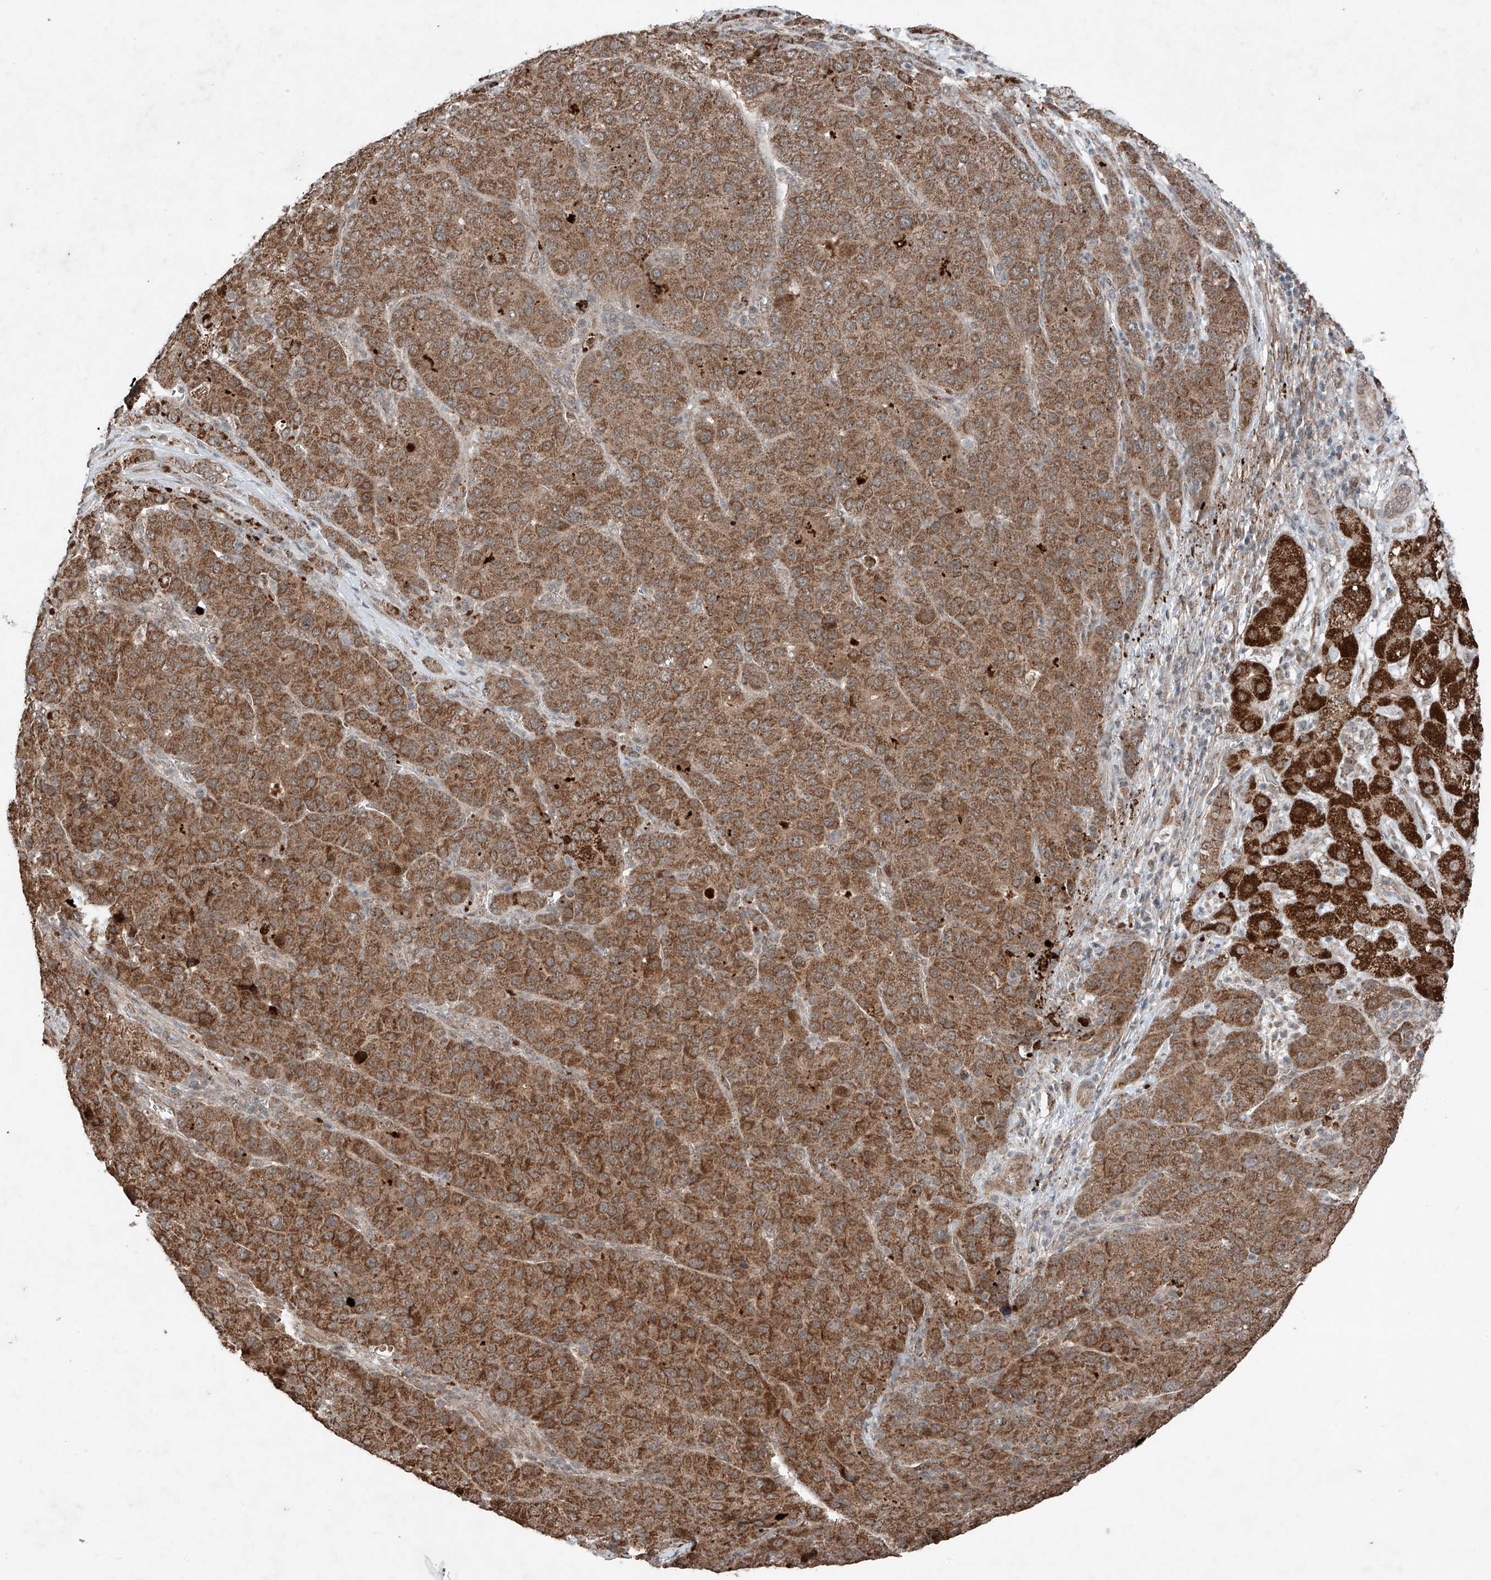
{"staining": {"intensity": "strong", "quantity": ">75%", "location": "cytoplasmic/membranous"}, "tissue": "liver cancer", "cell_type": "Tumor cells", "image_type": "cancer", "snomed": [{"axis": "morphology", "description": "Carcinoma, Hepatocellular, NOS"}, {"axis": "topography", "description": "Liver"}], "caption": "Approximately >75% of tumor cells in liver cancer (hepatocellular carcinoma) exhibit strong cytoplasmic/membranous protein expression as visualized by brown immunohistochemical staining.", "gene": "ZNF620", "patient": {"sex": "male", "age": 65}}